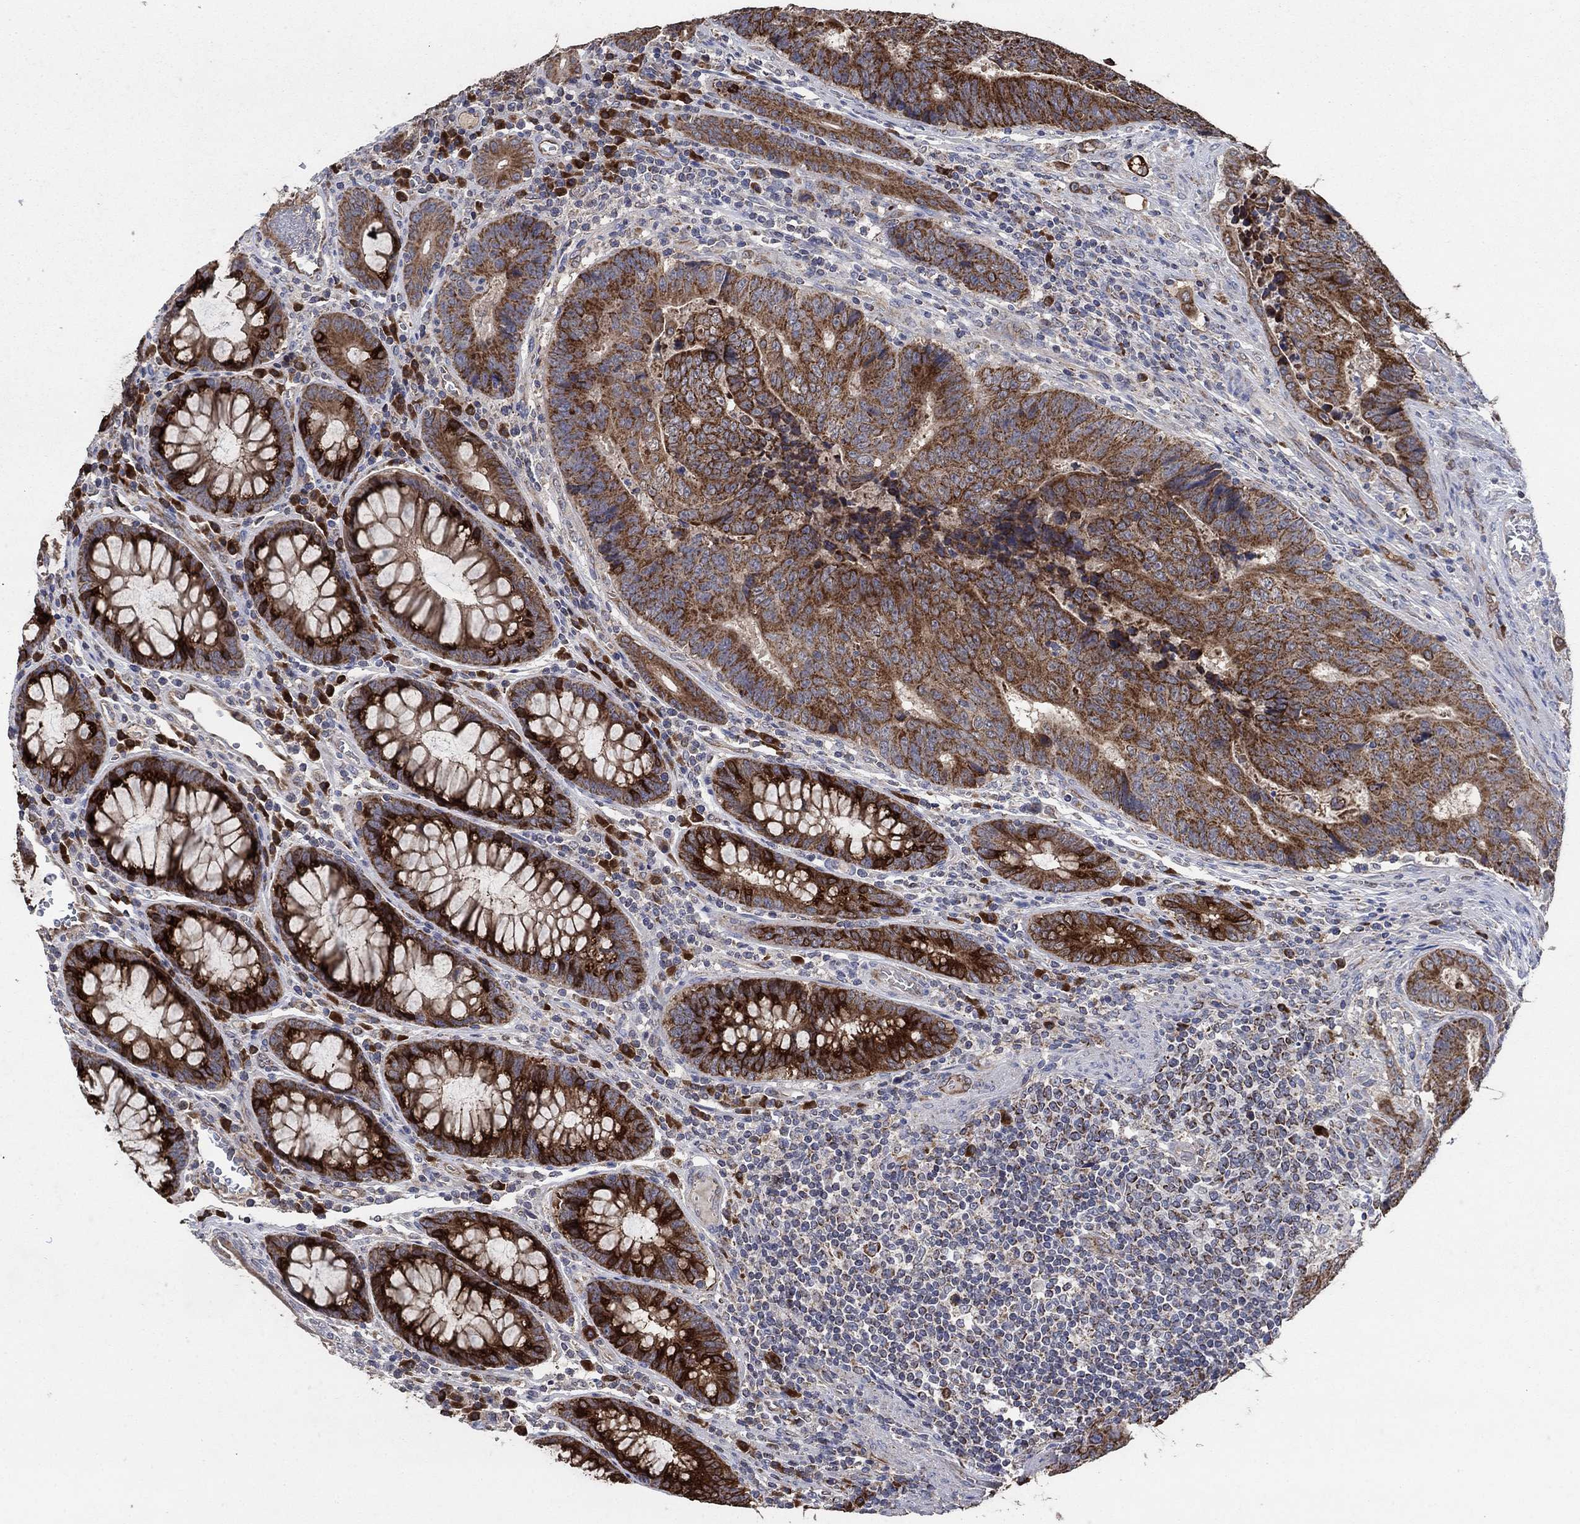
{"staining": {"intensity": "moderate", "quantity": ">75%", "location": "cytoplasmic/membranous"}, "tissue": "colorectal cancer", "cell_type": "Tumor cells", "image_type": "cancer", "snomed": [{"axis": "morphology", "description": "Adenocarcinoma, NOS"}, {"axis": "topography", "description": "Colon"}], "caption": "Approximately >75% of tumor cells in colorectal cancer show moderate cytoplasmic/membranous protein expression as visualized by brown immunohistochemical staining.", "gene": "HID1", "patient": {"sex": "female", "age": 48}}